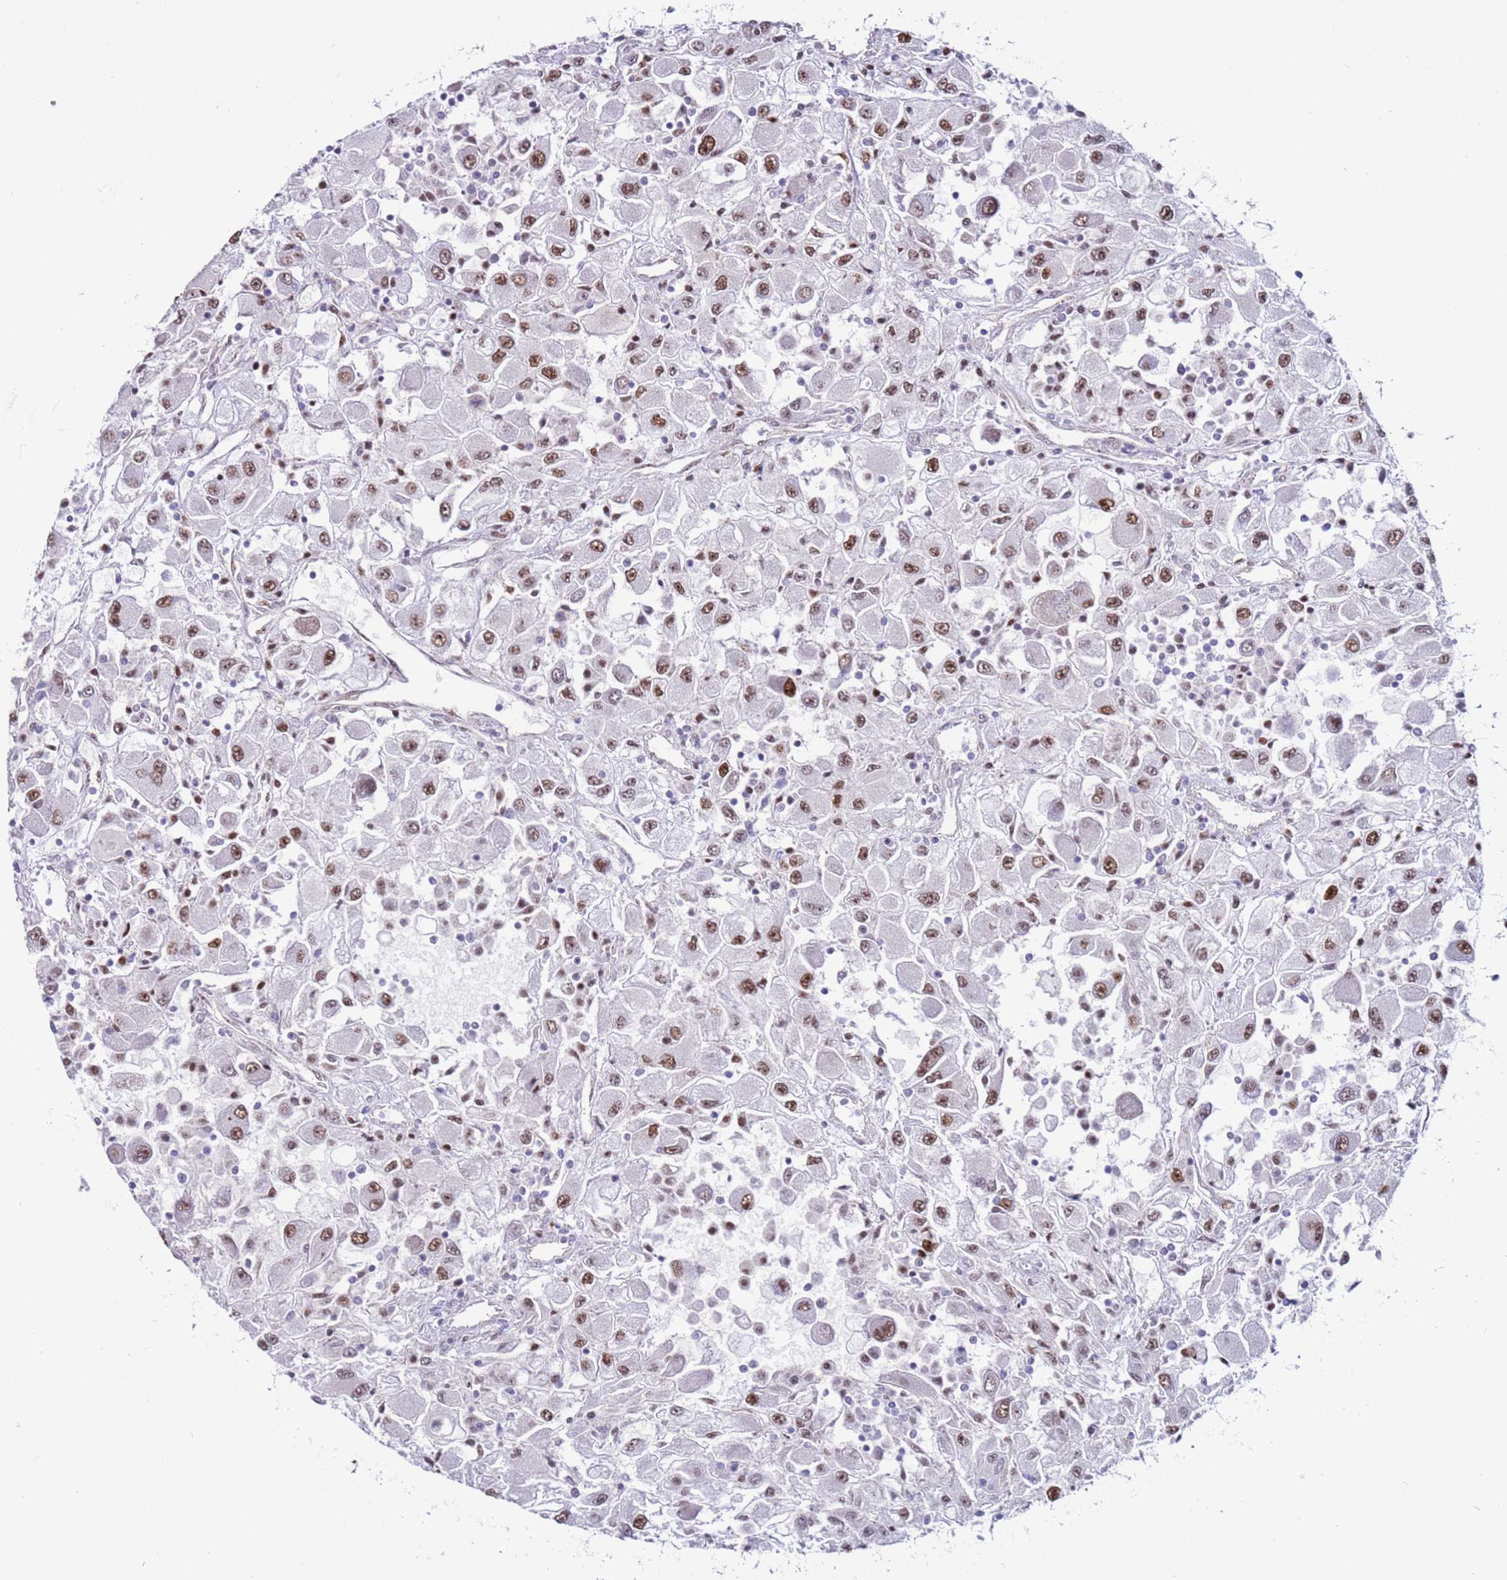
{"staining": {"intensity": "moderate", "quantity": ">75%", "location": "nuclear"}, "tissue": "renal cancer", "cell_type": "Tumor cells", "image_type": "cancer", "snomed": [{"axis": "morphology", "description": "Adenocarcinoma, NOS"}, {"axis": "topography", "description": "Kidney"}], "caption": "Immunohistochemical staining of human renal cancer reveals medium levels of moderate nuclear positivity in approximately >75% of tumor cells. The staining was performed using DAB, with brown indicating positive protein expression. Nuclei are stained blue with hematoxylin.", "gene": "KPNA4", "patient": {"sex": "female", "age": 67}}